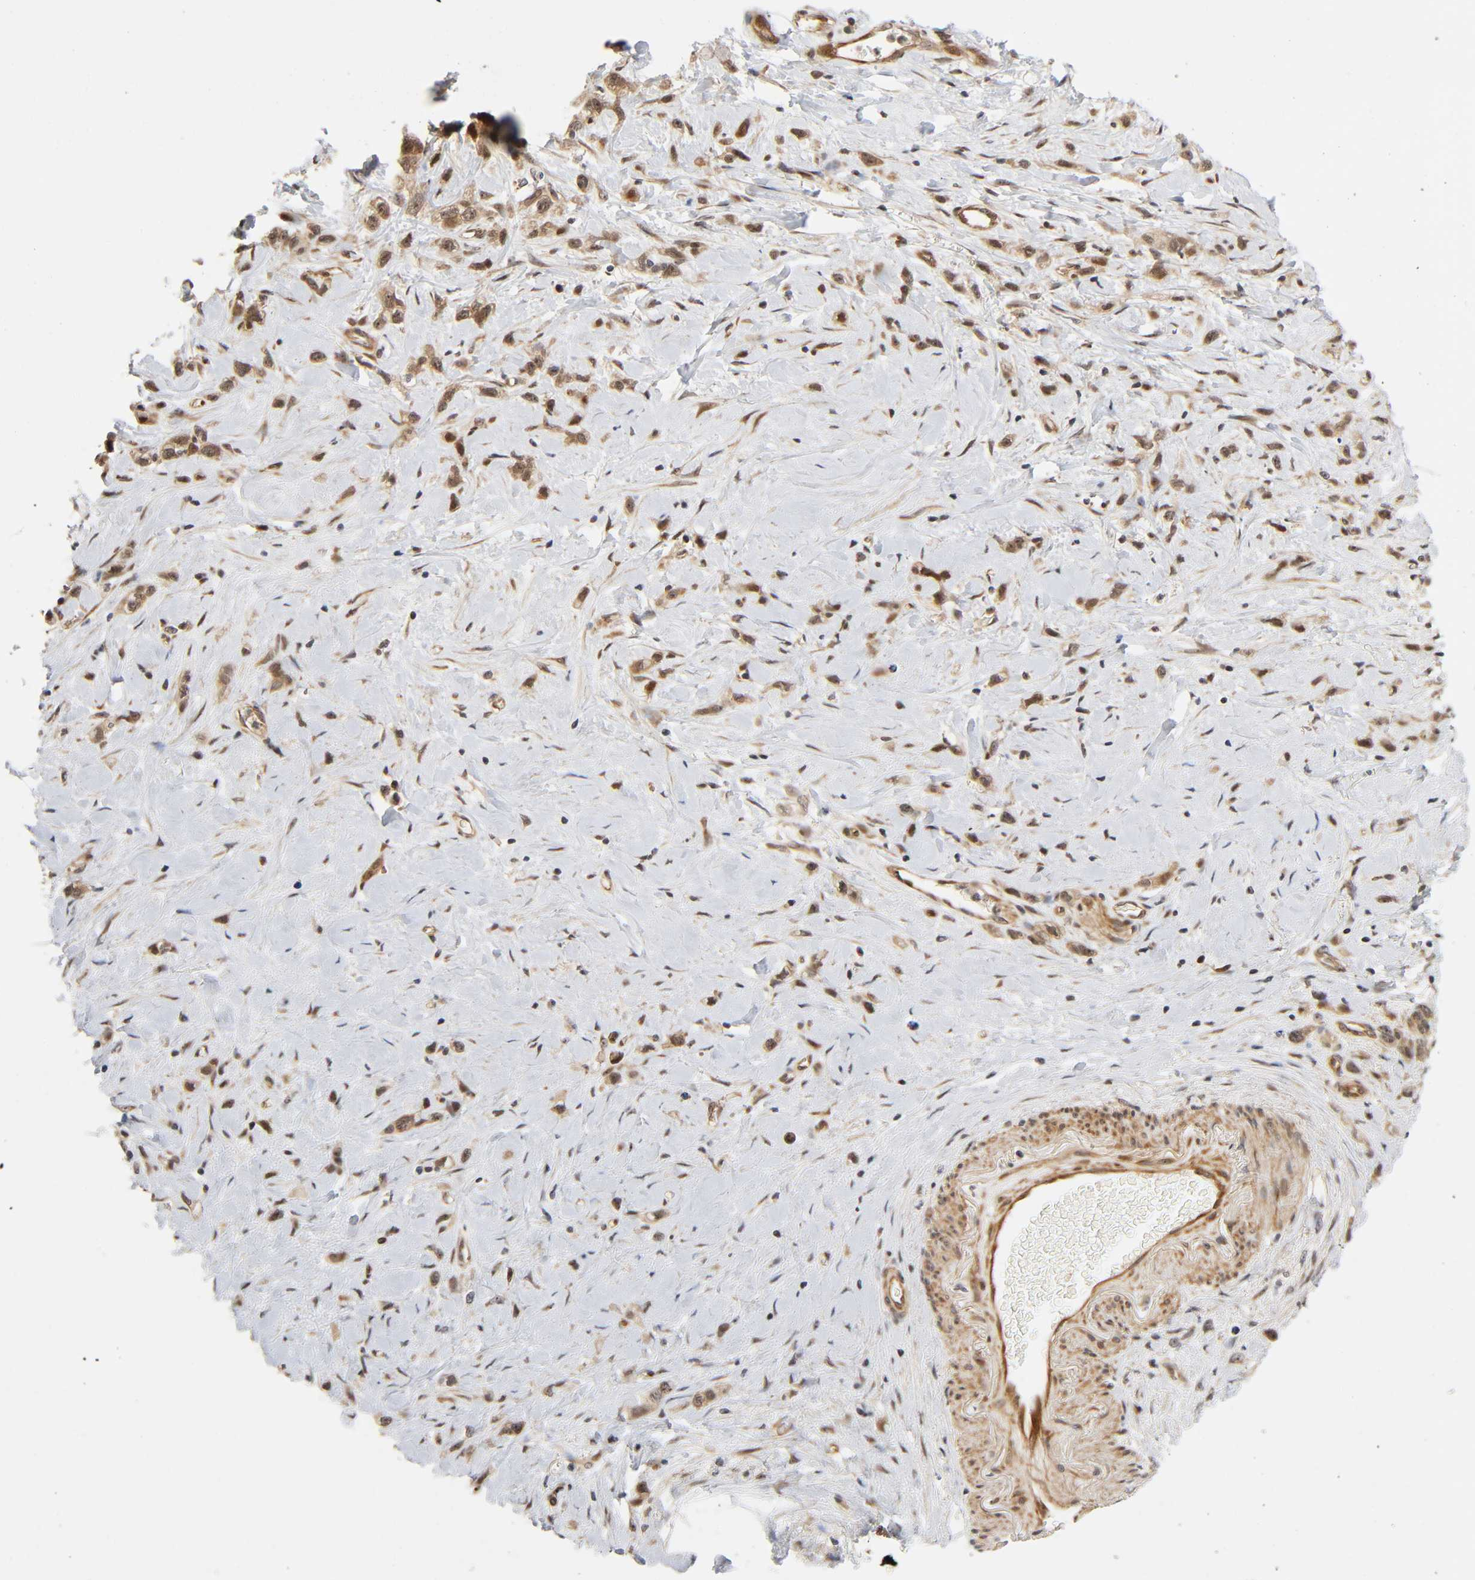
{"staining": {"intensity": "moderate", "quantity": ">75%", "location": "cytoplasmic/membranous"}, "tissue": "stomach cancer", "cell_type": "Tumor cells", "image_type": "cancer", "snomed": [{"axis": "morphology", "description": "Normal tissue, NOS"}, {"axis": "morphology", "description": "Adenocarcinoma, NOS"}, {"axis": "morphology", "description": "Adenocarcinoma, High grade"}, {"axis": "topography", "description": "Stomach, upper"}, {"axis": "topography", "description": "Stomach"}], "caption": "Adenocarcinoma (stomach) stained with a protein marker exhibits moderate staining in tumor cells.", "gene": "IQCJ-SCHIP1", "patient": {"sex": "female", "age": 65}}